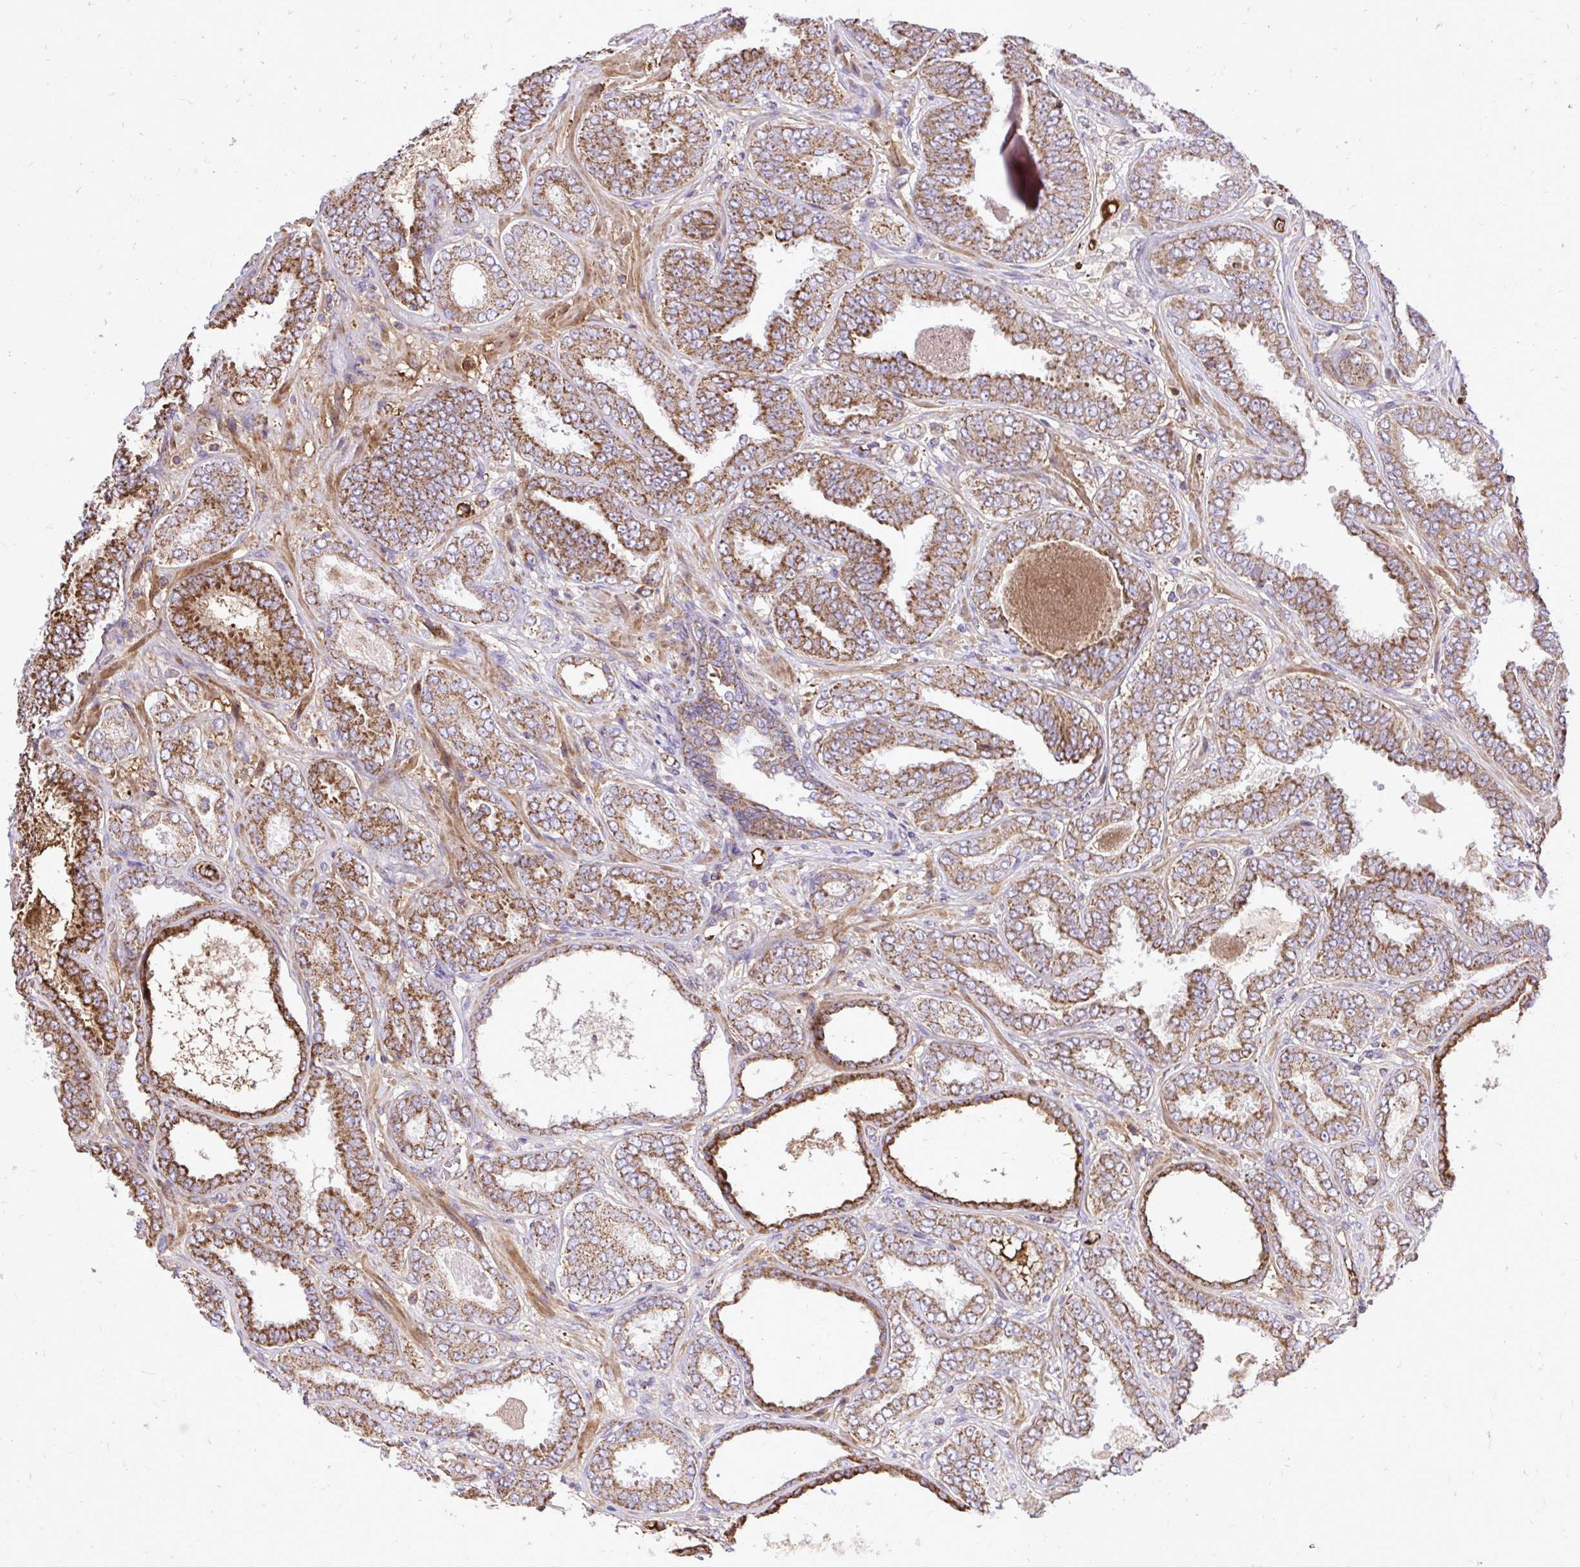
{"staining": {"intensity": "moderate", "quantity": "25%-75%", "location": "cytoplasmic/membranous"}, "tissue": "prostate cancer", "cell_type": "Tumor cells", "image_type": "cancer", "snomed": [{"axis": "morphology", "description": "Adenocarcinoma, High grade"}, {"axis": "topography", "description": "Prostate"}], "caption": "Protein expression analysis of human prostate adenocarcinoma (high-grade) reveals moderate cytoplasmic/membranous staining in about 25%-75% of tumor cells.", "gene": "ATP13A2", "patient": {"sex": "male", "age": 72}}